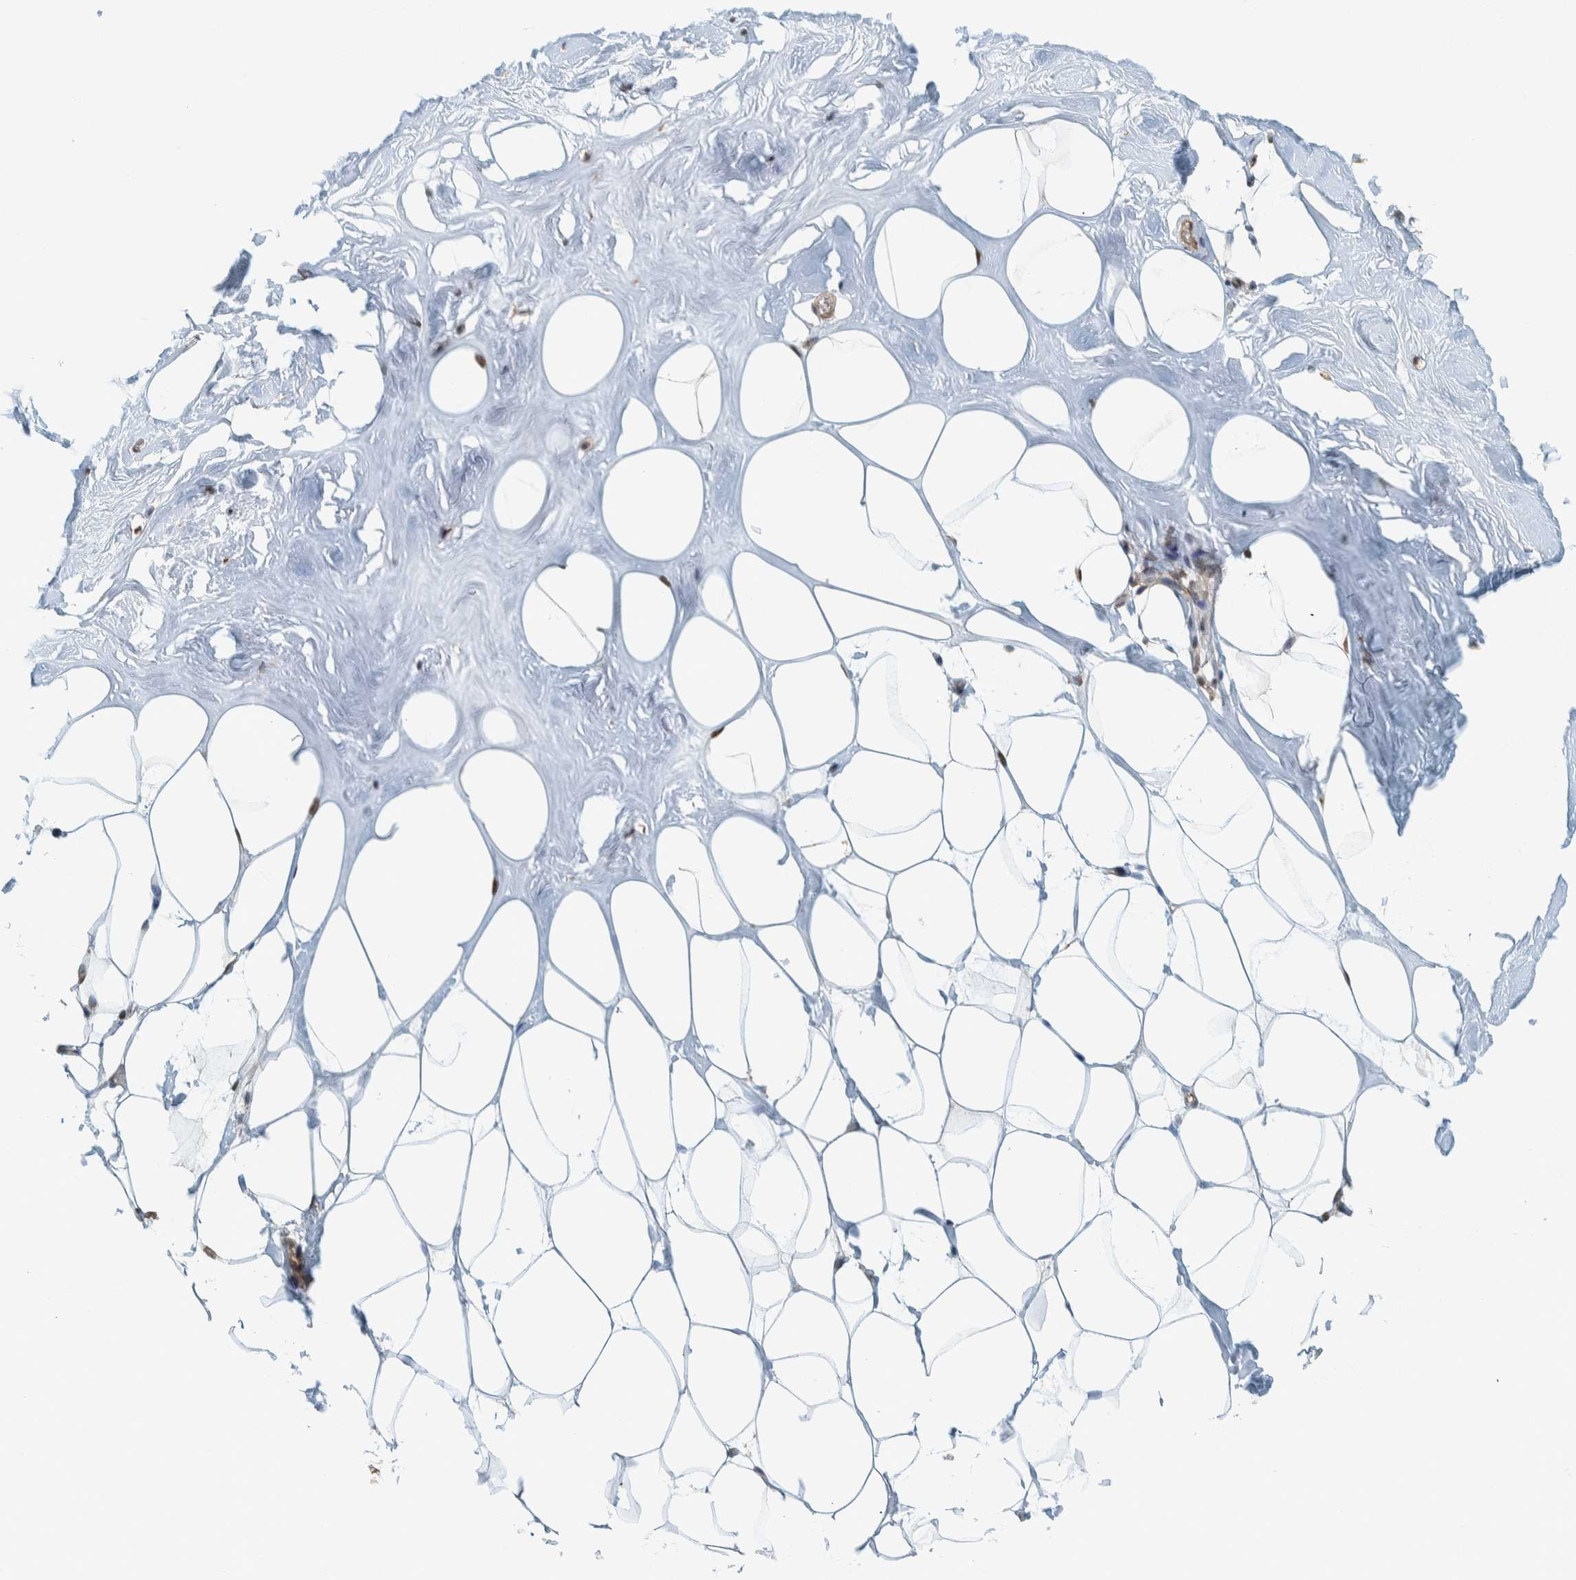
{"staining": {"intensity": "moderate", "quantity": ">75%", "location": "cytoplasmic/membranous,nuclear"}, "tissue": "adipose tissue", "cell_type": "Adipocytes", "image_type": "normal", "snomed": [{"axis": "morphology", "description": "Normal tissue, NOS"}, {"axis": "morphology", "description": "Fibrosis, NOS"}, {"axis": "topography", "description": "Breast"}, {"axis": "topography", "description": "Adipose tissue"}], "caption": "Adipose tissue stained with a brown dye displays moderate cytoplasmic/membranous,nuclear positive positivity in approximately >75% of adipocytes.", "gene": "COPS3", "patient": {"sex": "female", "age": 39}}